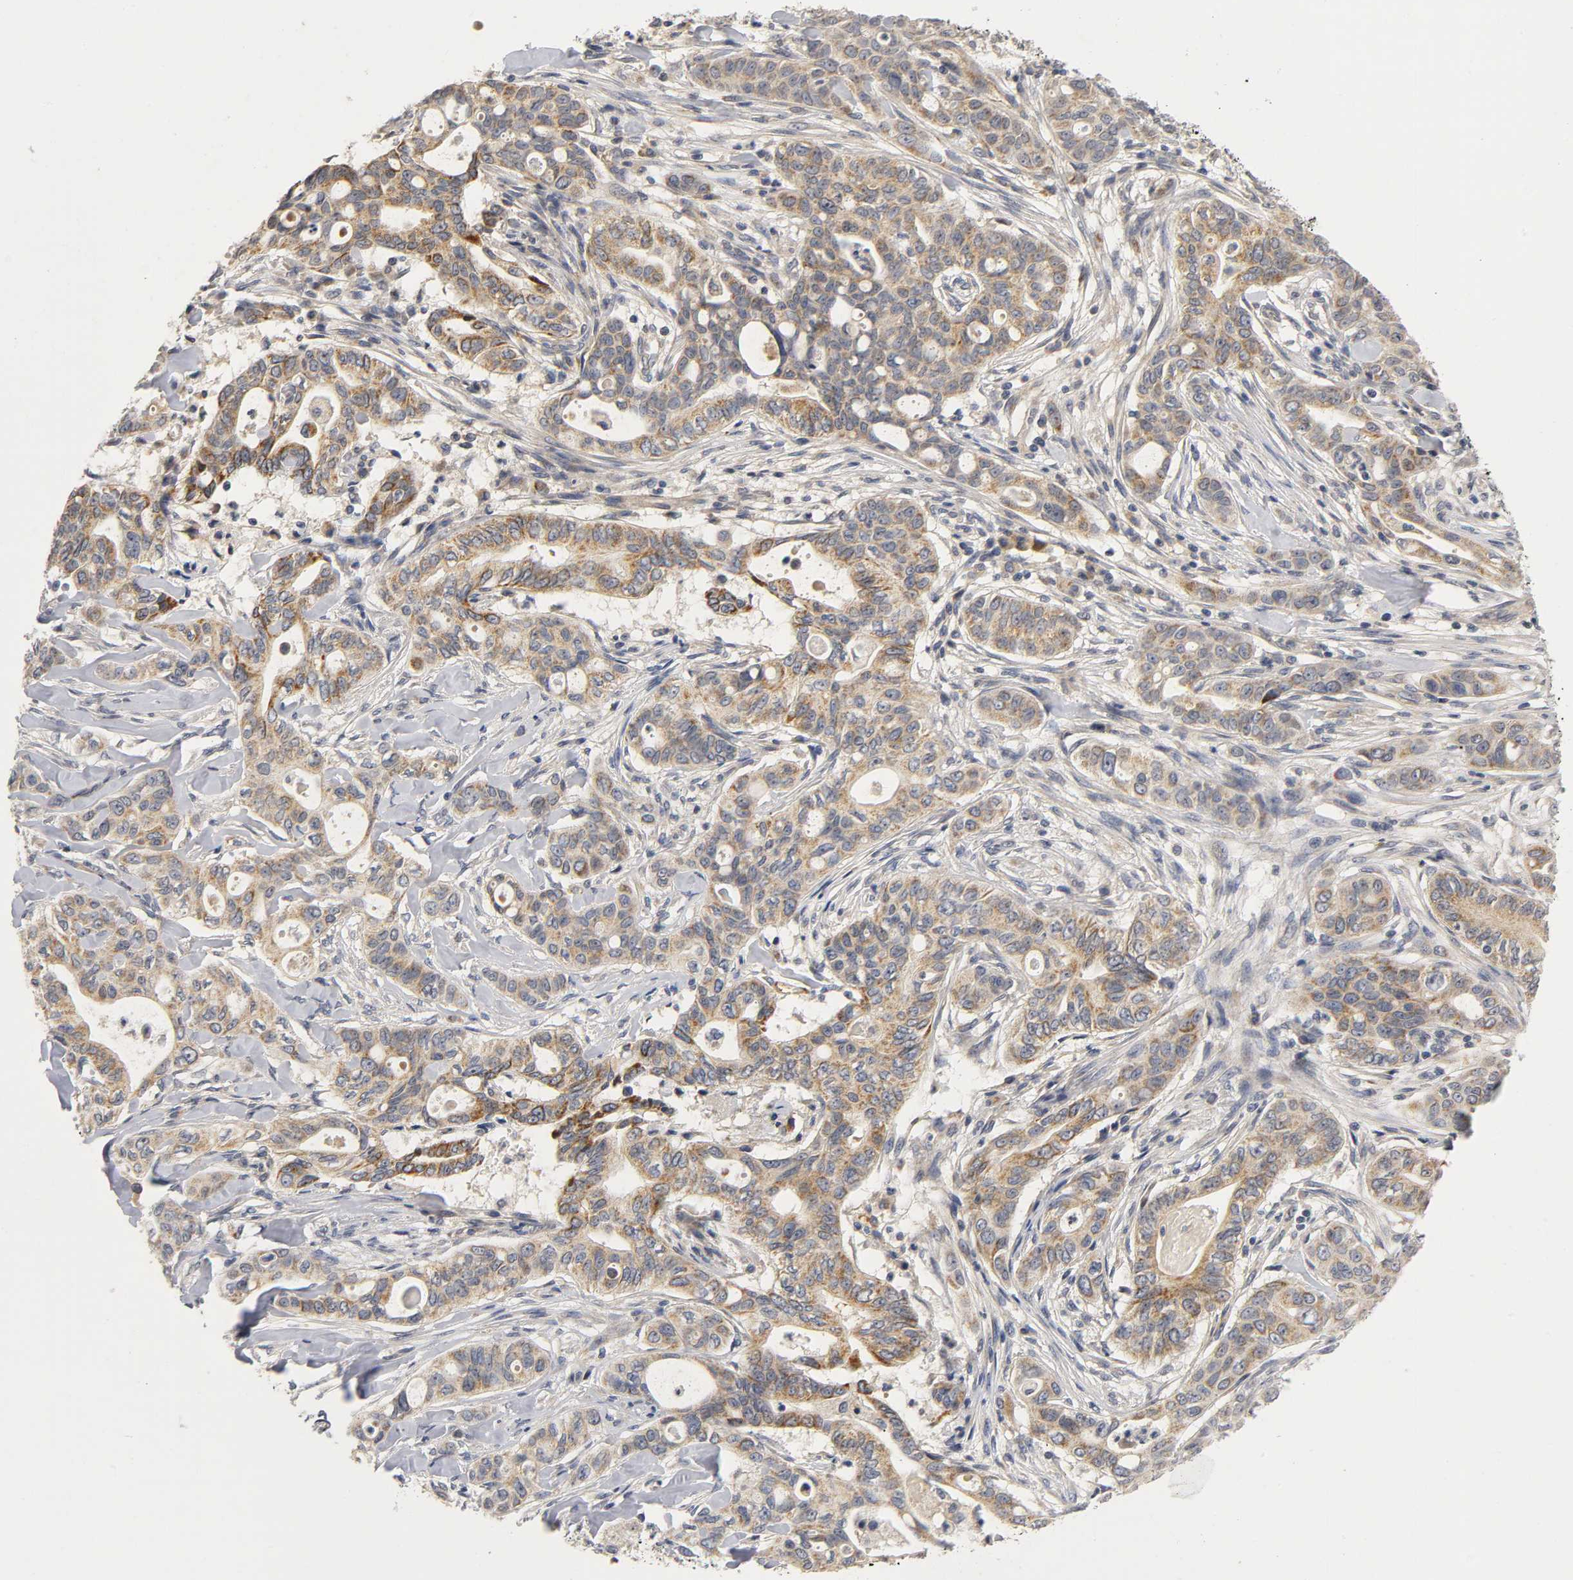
{"staining": {"intensity": "weak", "quantity": ">75%", "location": "cytoplasmic/membranous"}, "tissue": "liver cancer", "cell_type": "Tumor cells", "image_type": "cancer", "snomed": [{"axis": "morphology", "description": "Cholangiocarcinoma"}, {"axis": "topography", "description": "Liver"}], "caption": "There is low levels of weak cytoplasmic/membranous expression in tumor cells of cholangiocarcinoma (liver), as demonstrated by immunohistochemical staining (brown color).", "gene": "NRP1", "patient": {"sex": "female", "age": 67}}